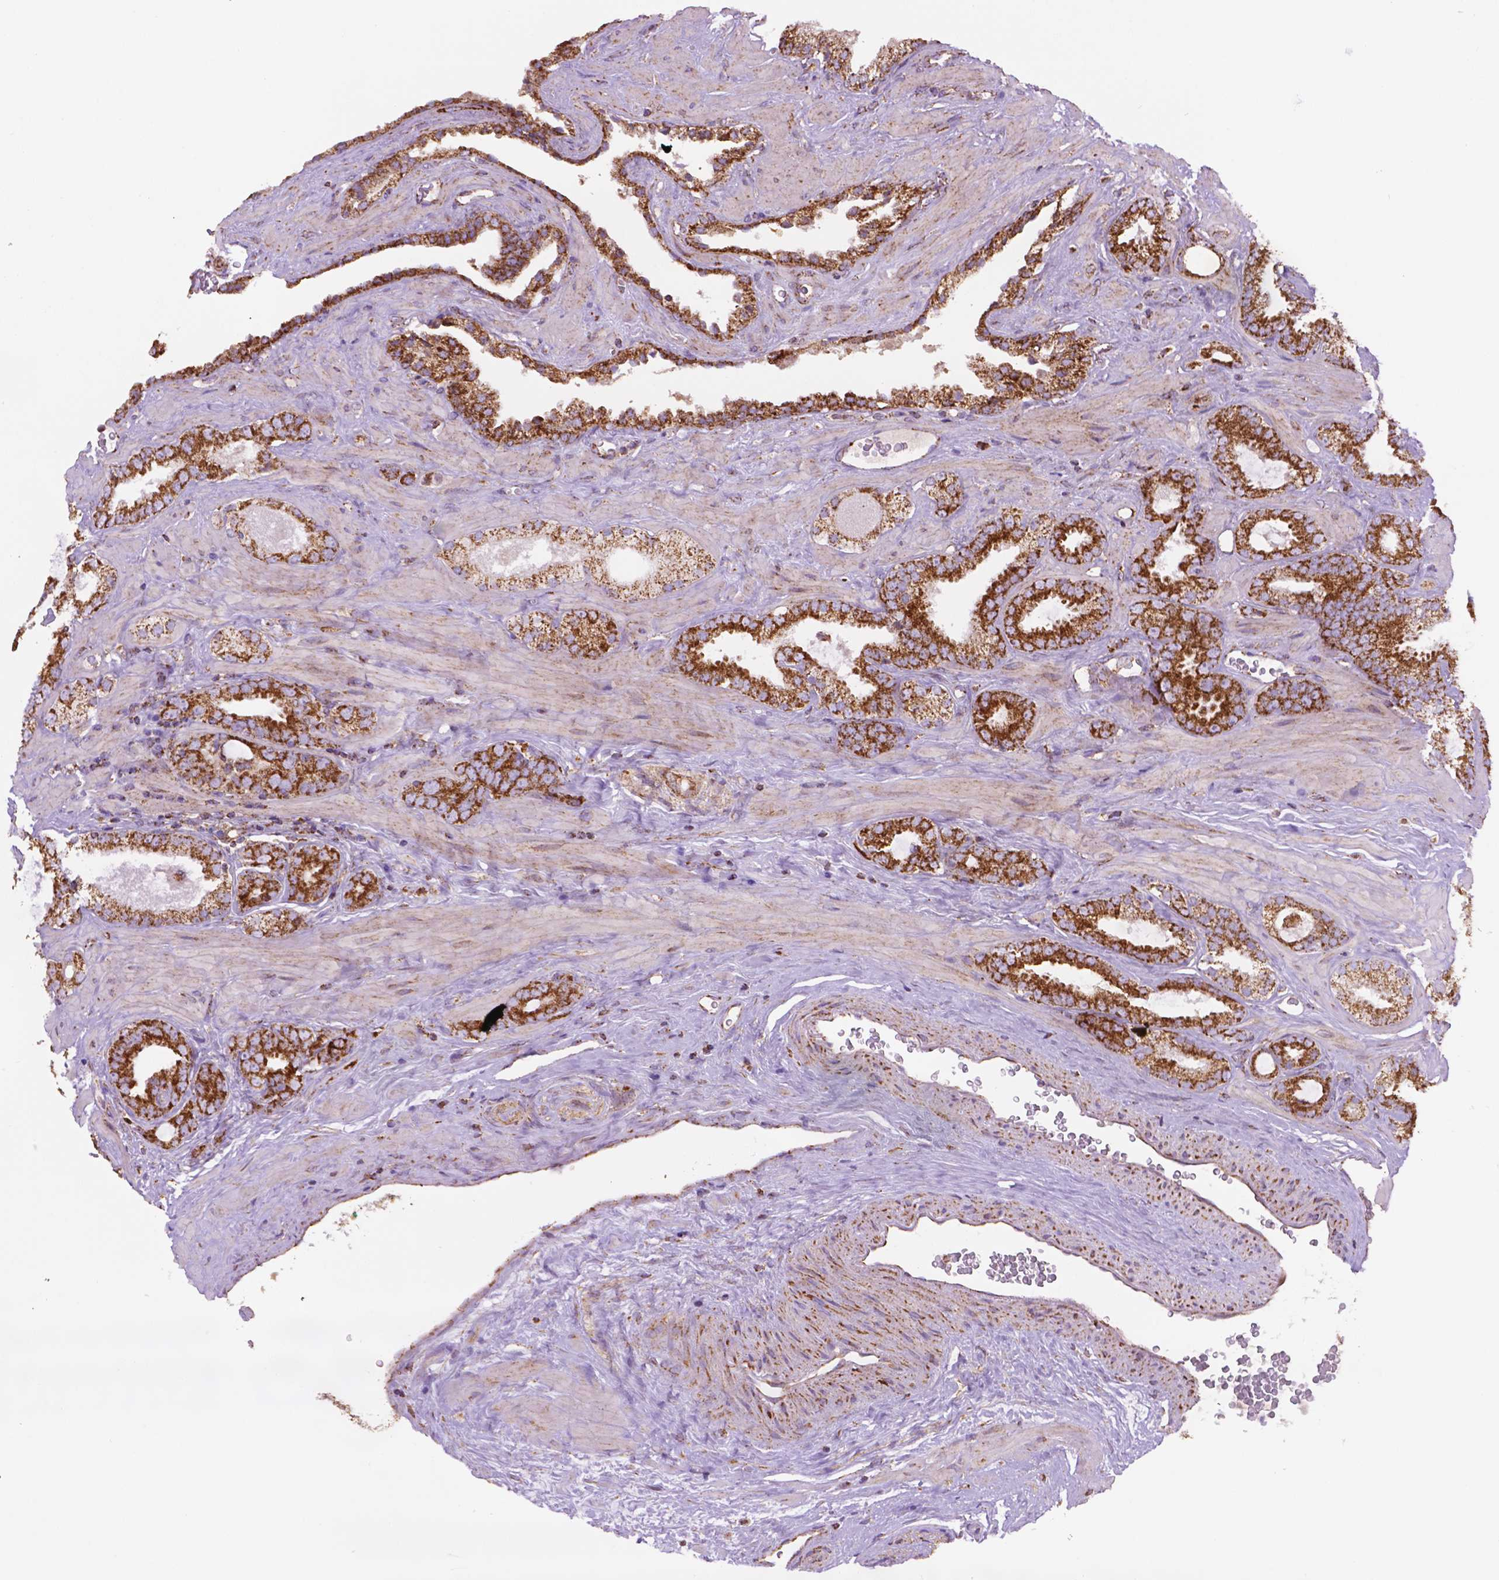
{"staining": {"intensity": "strong", "quantity": ">75%", "location": "cytoplasmic/membranous"}, "tissue": "prostate cancer", "cell_type": "Tumor cells", "image_type": "cancer", "snomed": [{"axis": "morphology", "description": "Adenocarcinoma, Low grade"}, {"axis": "topography", "description": "Prostate"}], "caption": "A brown stain shows strong cytoplasmic/membranous staining of a protein in human adenocarcinoma (low-grade) (prostate) tumor cells.", "gene": "ILVBL", "patient": {"sex": "male", "age": 62}}